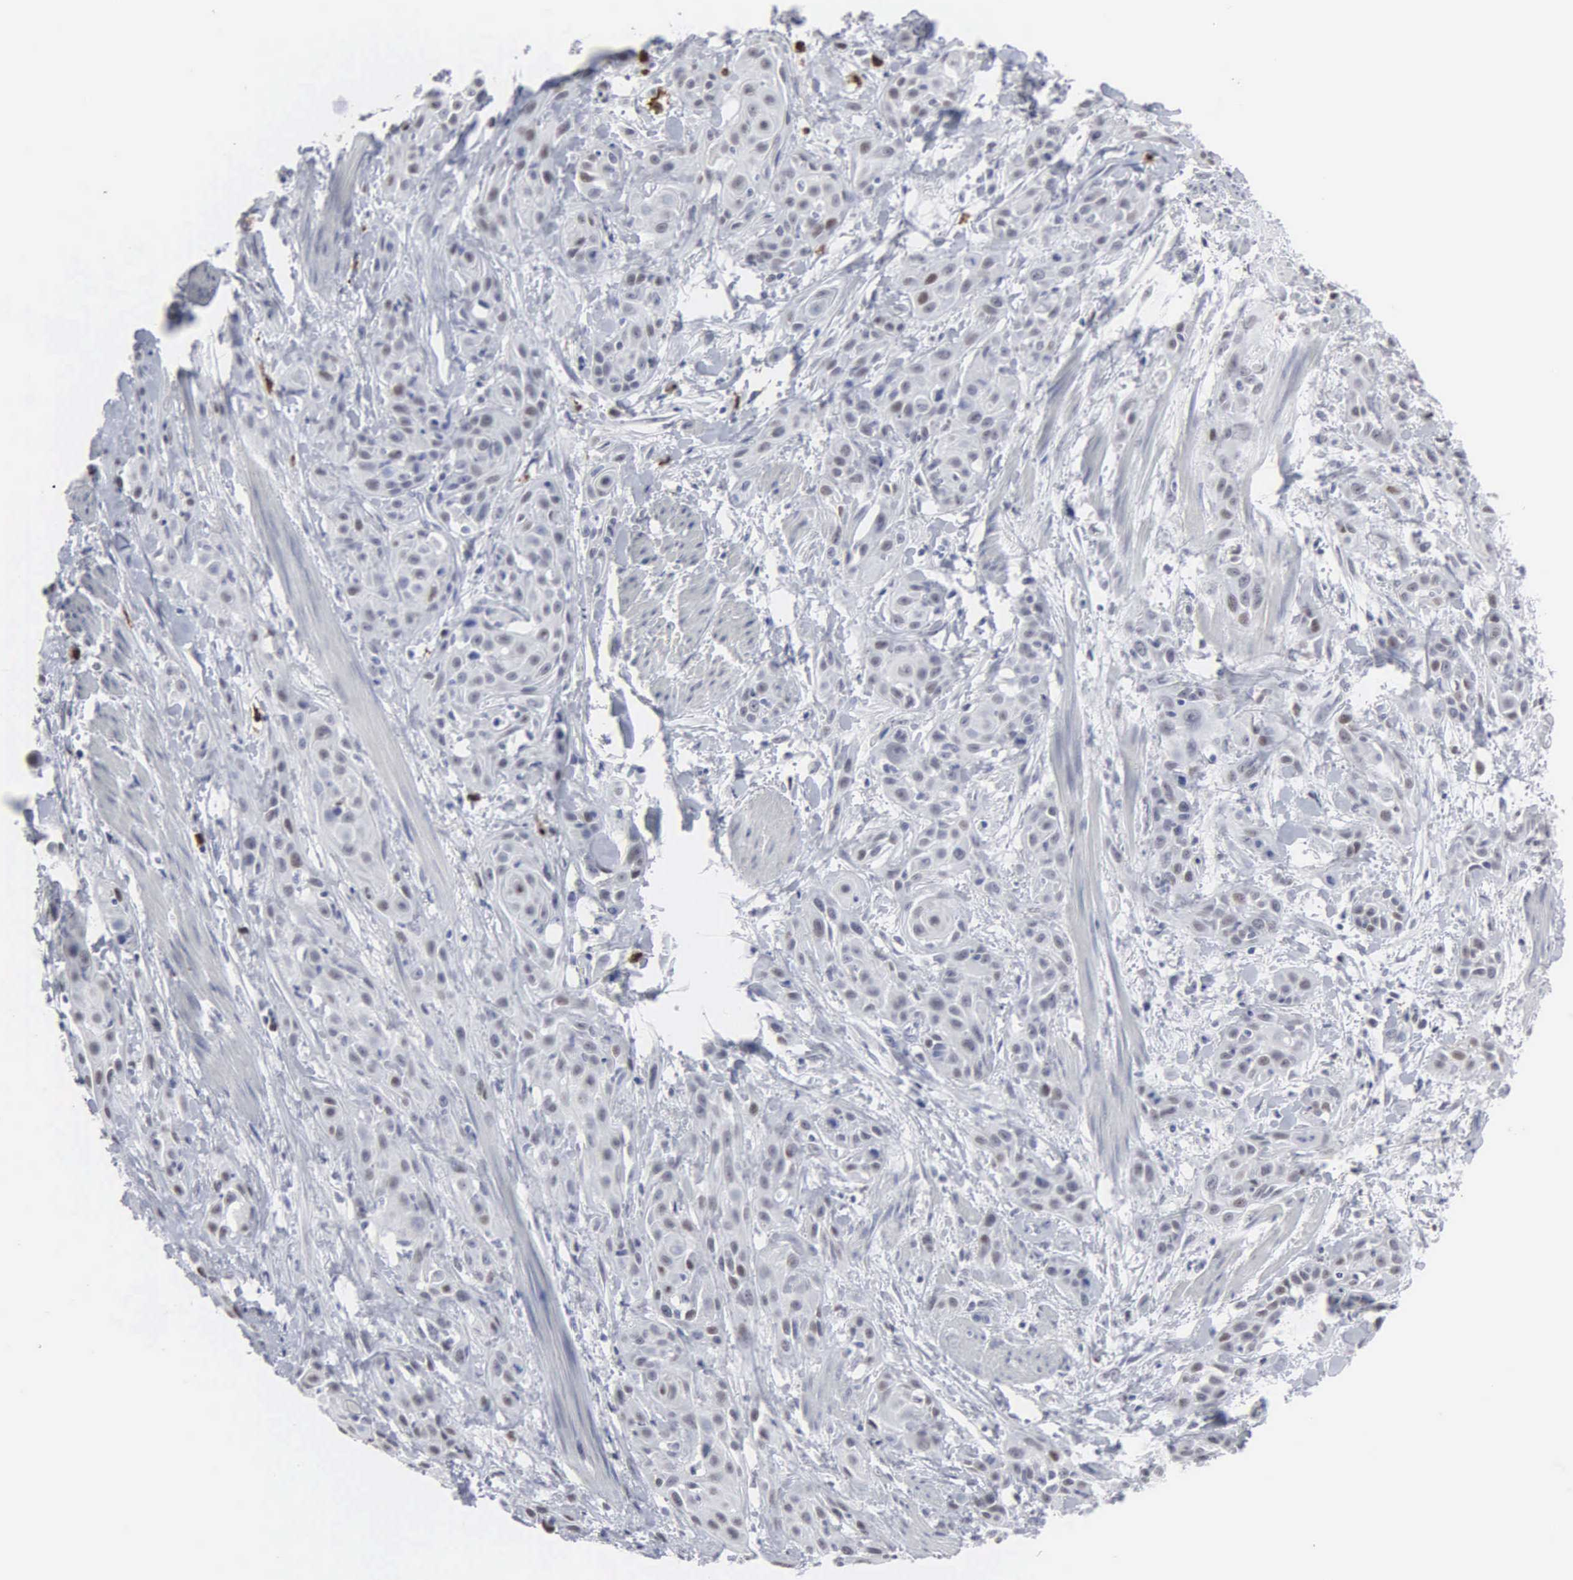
{"staining": {"intensity": "negative", "quantity": "none", "location": "none"}, "tissue": "skin cancer", "cell_type": "Tumor cells", "image_type": "cancer", "snomed": [{"axis": "morphology", "description": "Squamous cell carcinoma, NOS"}, {"axis": "topography", "description": "Skin"}, {"axis": "topography", "description": "Anal"}], "caption": "Image shows no protein positivity in tumor cells of skin cancer tissue.", "gene": "SPIN3", "patient": {"sex": "male", "age": 64}}